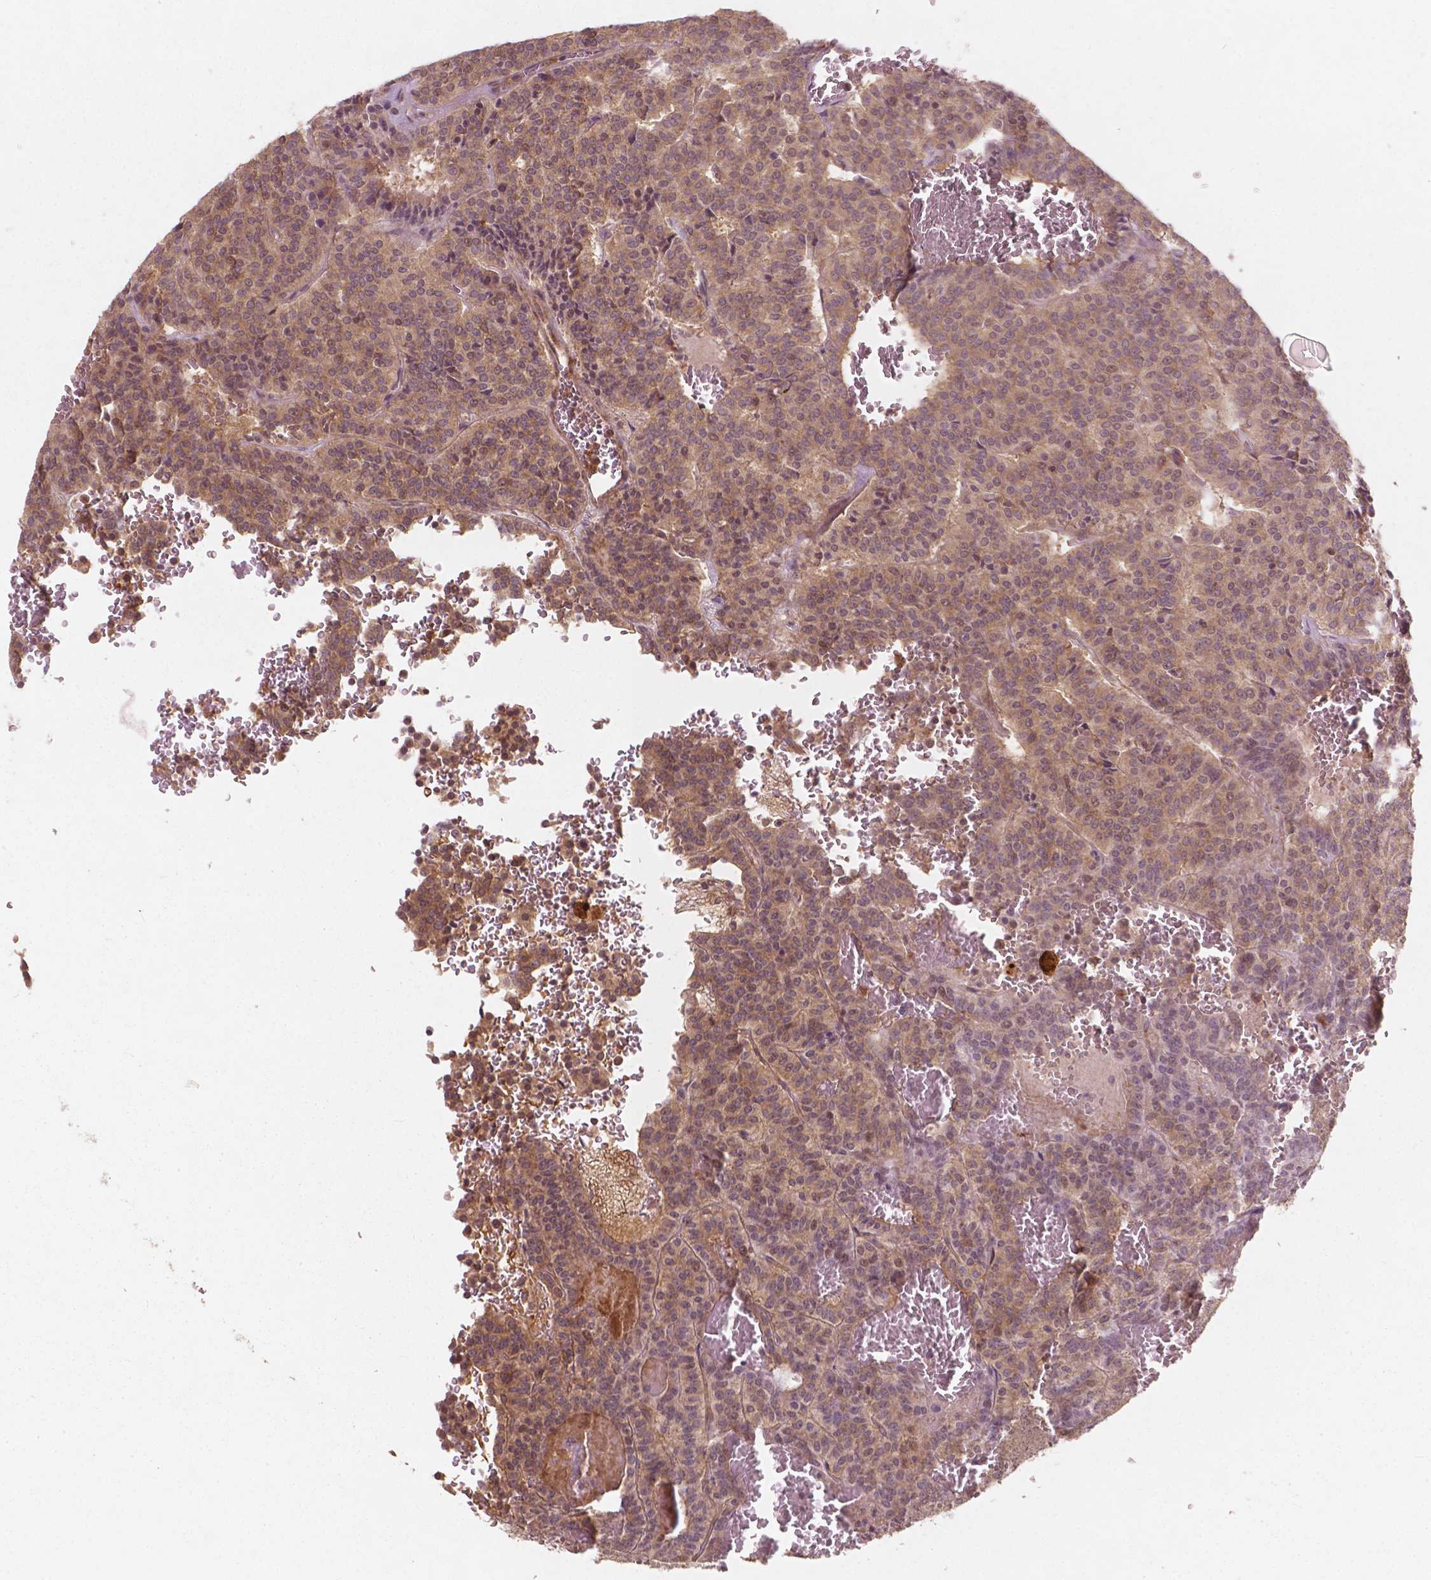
{"staining": {"intensity": "weak", "quantity": ">75%", "location": "cytoplasmic/membranous"}, "tissue": "carcinoid", "cell_type": "Tumor cells", "image_type": "cancer", "snomed": [{"axis": "morphology", "description": "Carcinoid, malignant, NOS"}, {"axis": "topography", "description": "Lung"}], "caption": "This is an image of immunohistochemistry (IHC) staining of carcinoid, which shows weak positivity in the cytoplasmic/membranous of tumor cells.", "gene": "CYFIP2", "patient": {"sex": "male", "age": 70}}